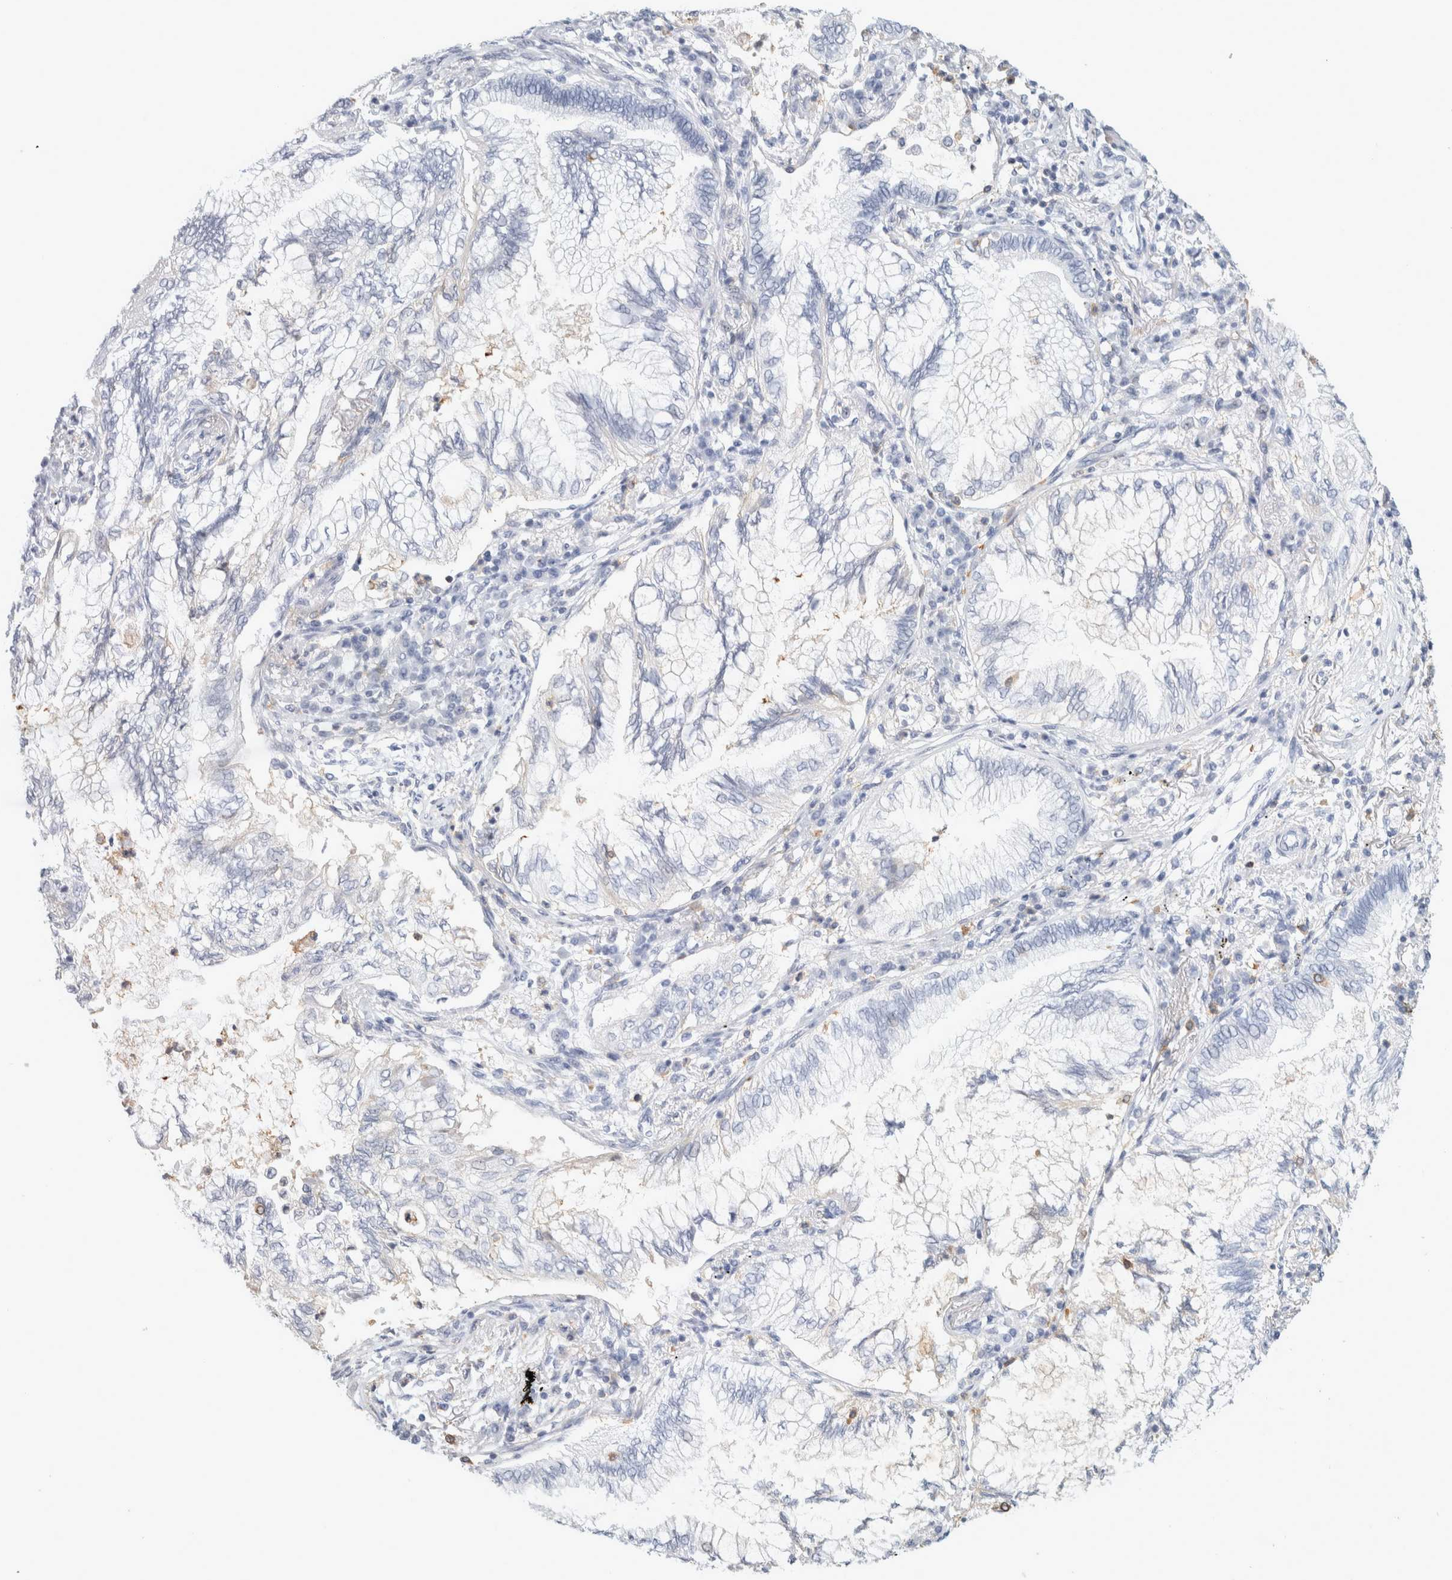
{"staining": {"intensity": "negative", "quantity": "none", "location": "none"}, "tissue": "lung cancer", "cell_type": "Tumor cells", "image_type": "cancer", "snomed": [{"axis": "morphology", "description": "Normal tissue, NOS"}, {"axis": "morphology", "description": "Adenocarcinoma, NOS"}, {"axis": "topography", "description": "Bronchus"}, {"axis": "topography", "description": "Lung"}], "caption": "IHC micrograph of neoplastic tissue: adenocarcinoma (lung) stained with DAB (3,3'-diaminobenzidine) reveals no significant protein staining in tumor cells.", "gene": "P2RY2", "patient": {"sex": "female", "age": 70}}